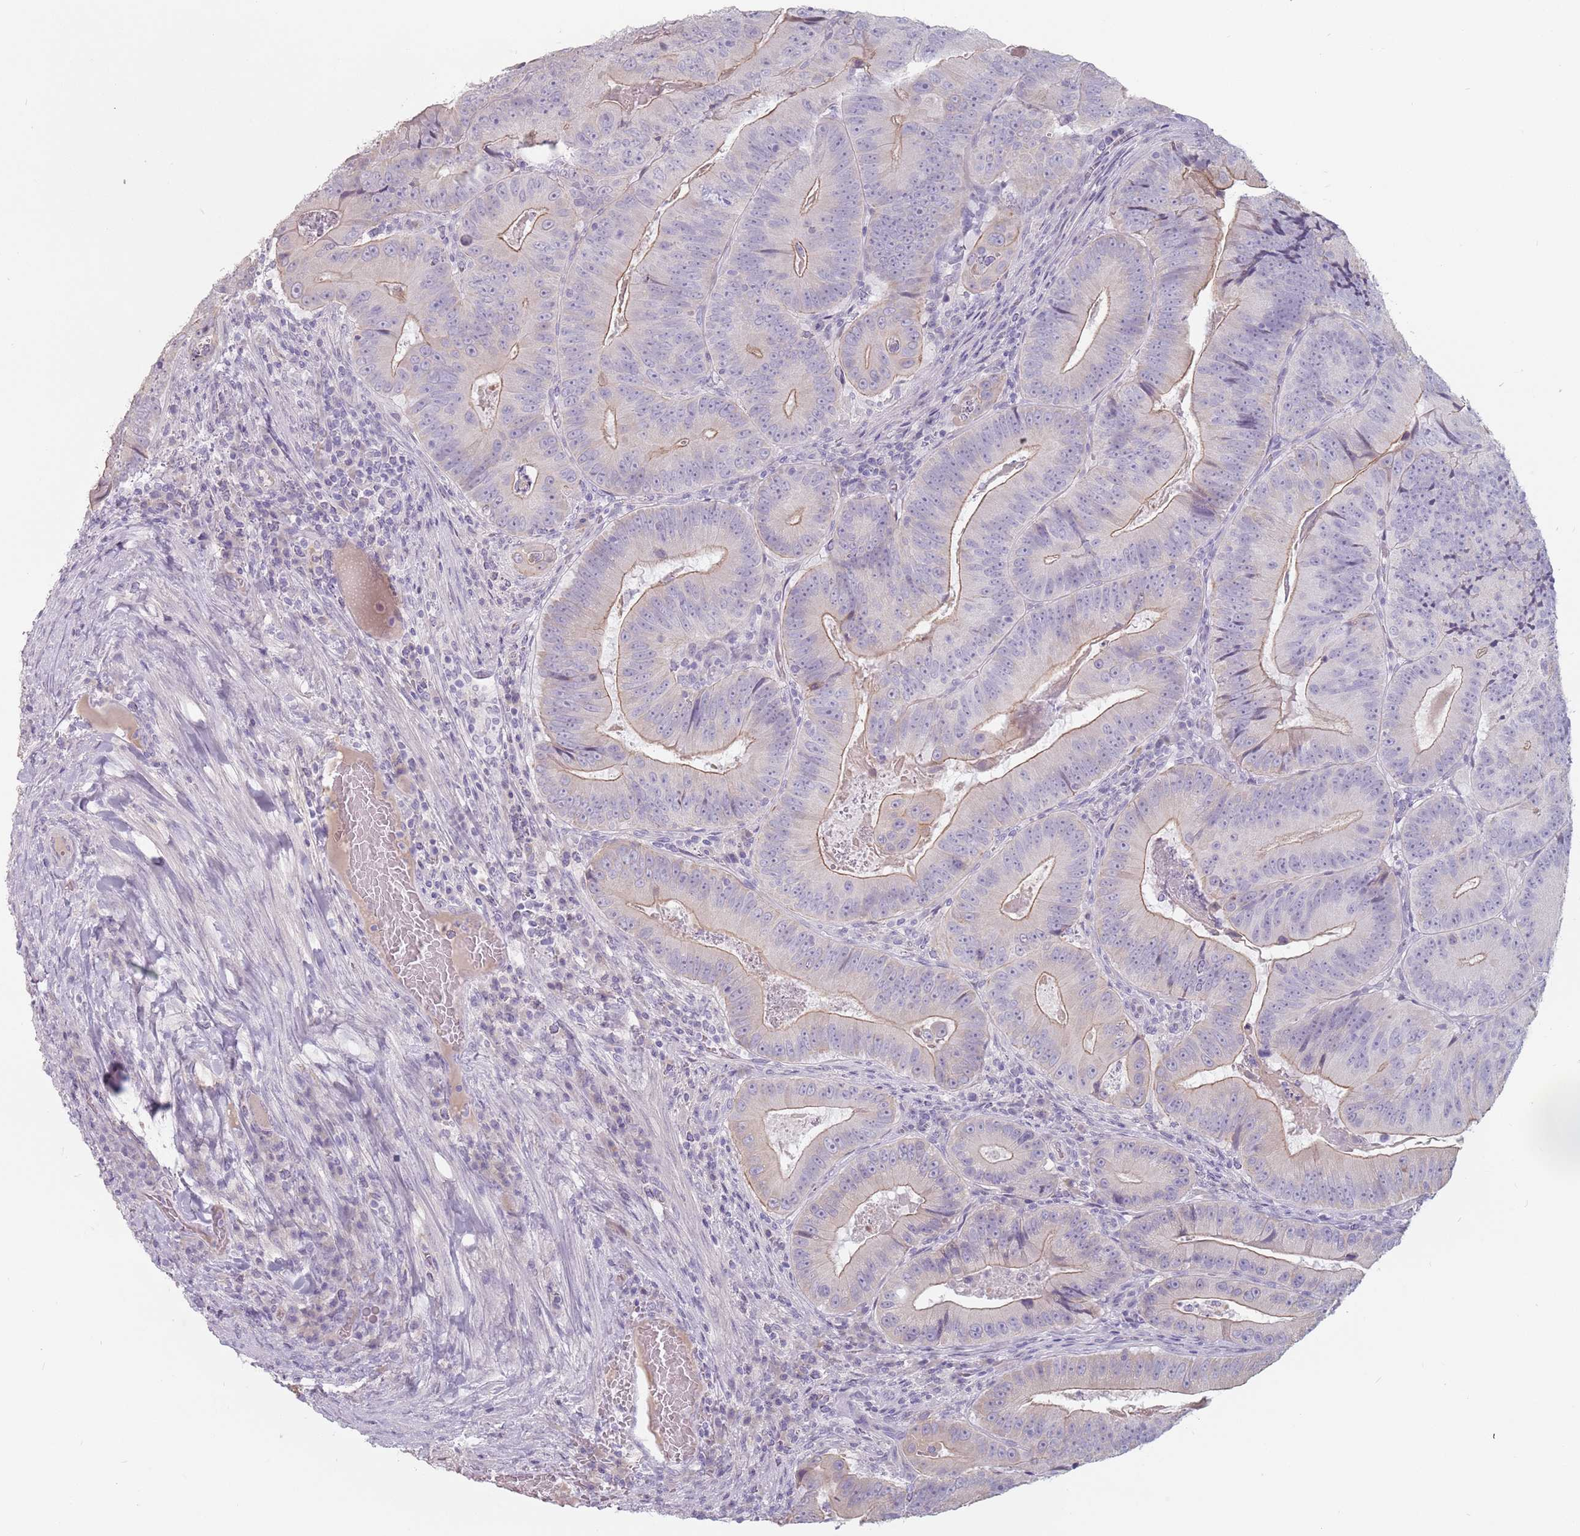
{"staining": {"intensity": "weak", "quantity": ">75%", "location": "cytoplasmic/membranous"}, "tissue": "colorectal cancer", "cell_type": "Tumor cells", "image_type": "cancer", "snomed": [{"axis": "morphology", "description": "Adenocarcinoma, NOS"}, {"axis": "topography", "description": "Colon"}], "caption": "IHC micrograph of human colorectal cancer (adenocarcinoma) stained for a protein (brown), which shows low levels of weak cytoplasmic/membranous staining in about >75% of tumor cells.", "gene": "CEP19", "patient": {"sex": "female", "age": 86}}